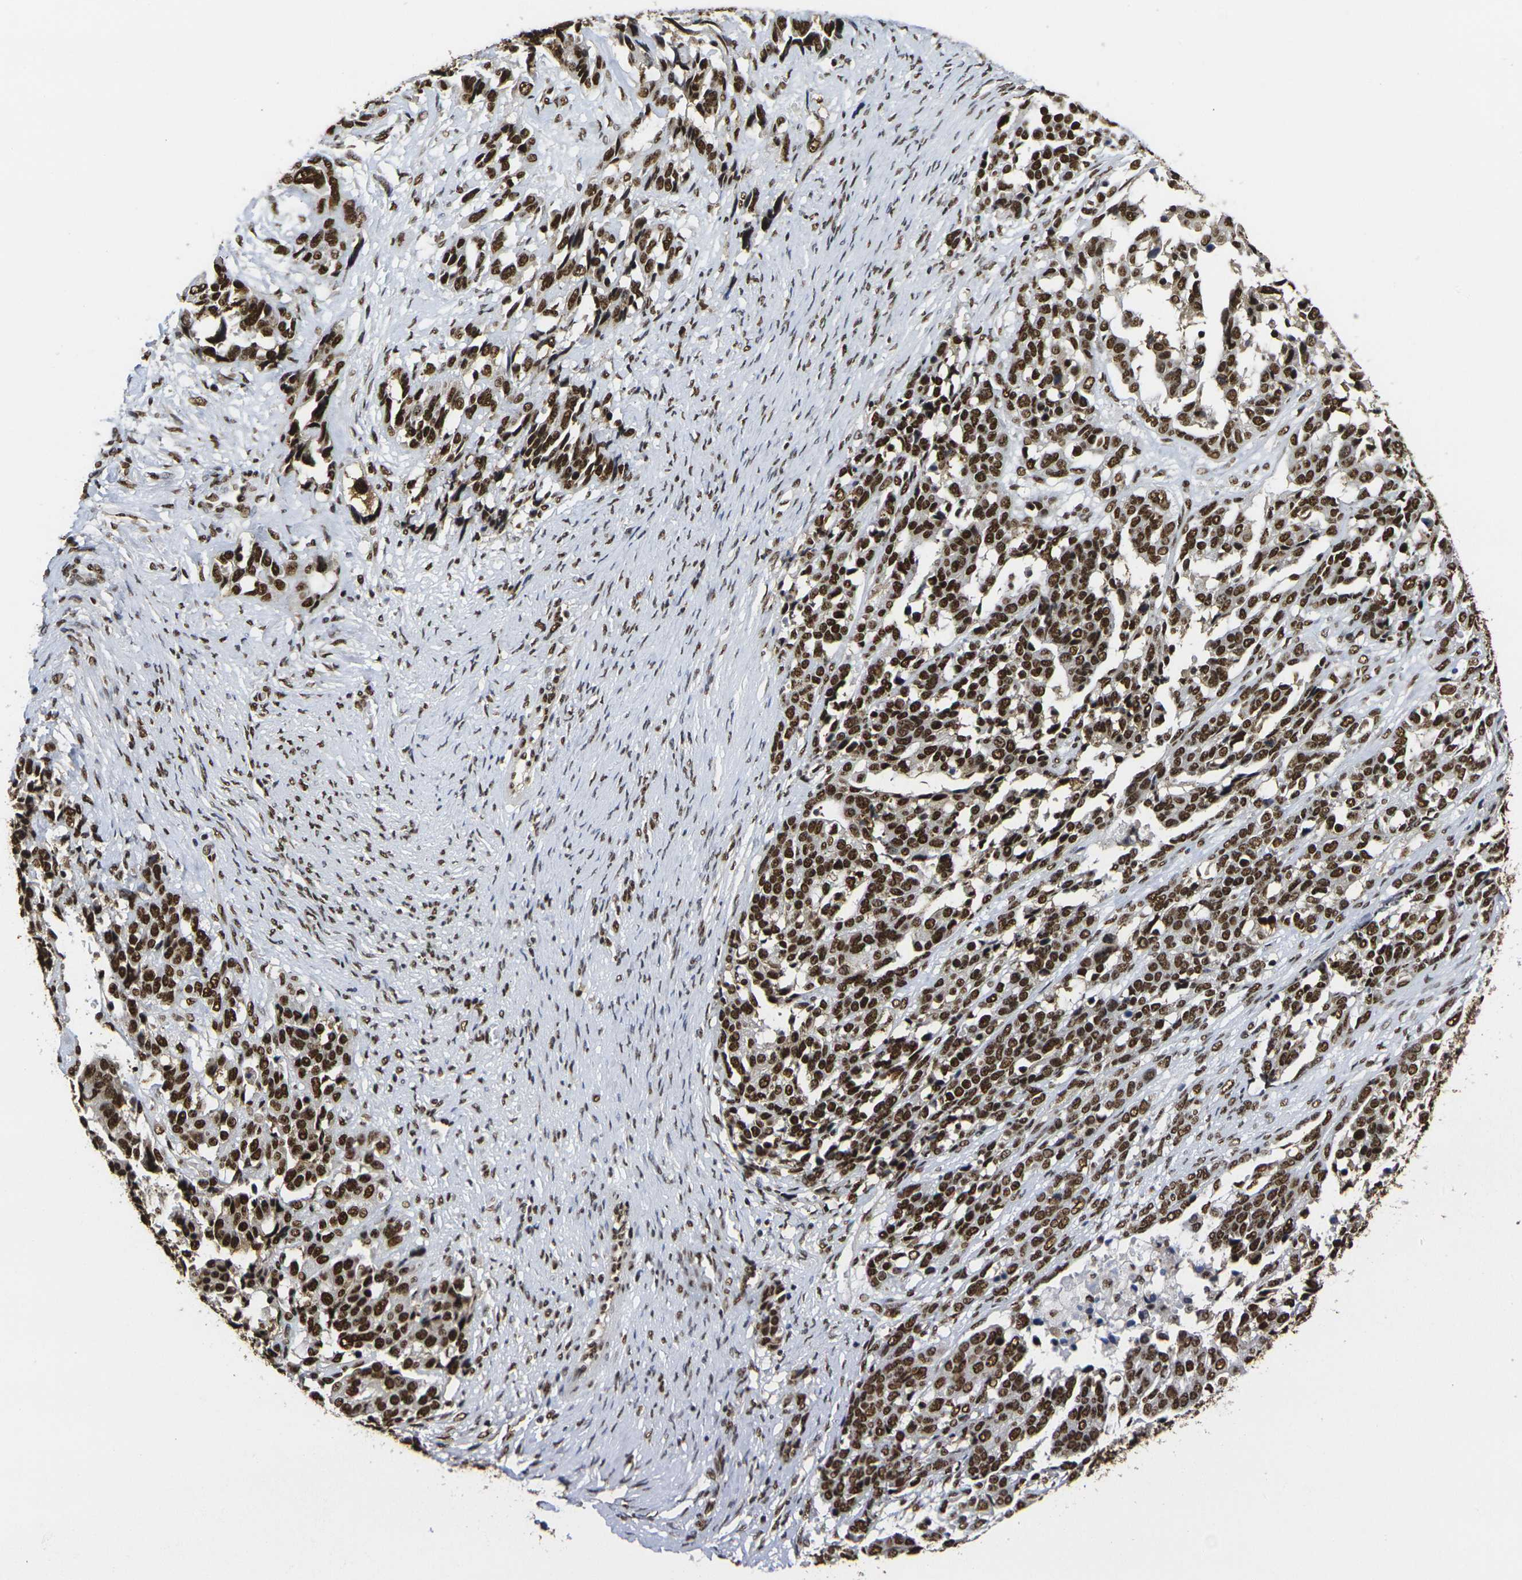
{"staining": {"intensity": "strong", "quantity": ">75%", "location": "nuclear"}, "tissue": "ovarian cancer", "cell_type": "Tumor cells", "image_type": "cancer", "snomed": [{"axis": "morphology", "description": "Cystadenocarcinoma, serous, NOS"}, {"axis": "topography", "description": "Ovary"}], "caption": "Ovarian serous cystadenocarcinoma was stained to show a protein in brown. There is high levels of strong nuclear expression in approximately >75% of tumor cells.", "gene": "SMARCC1", "patient": {"sex": "female", "age": 44}}